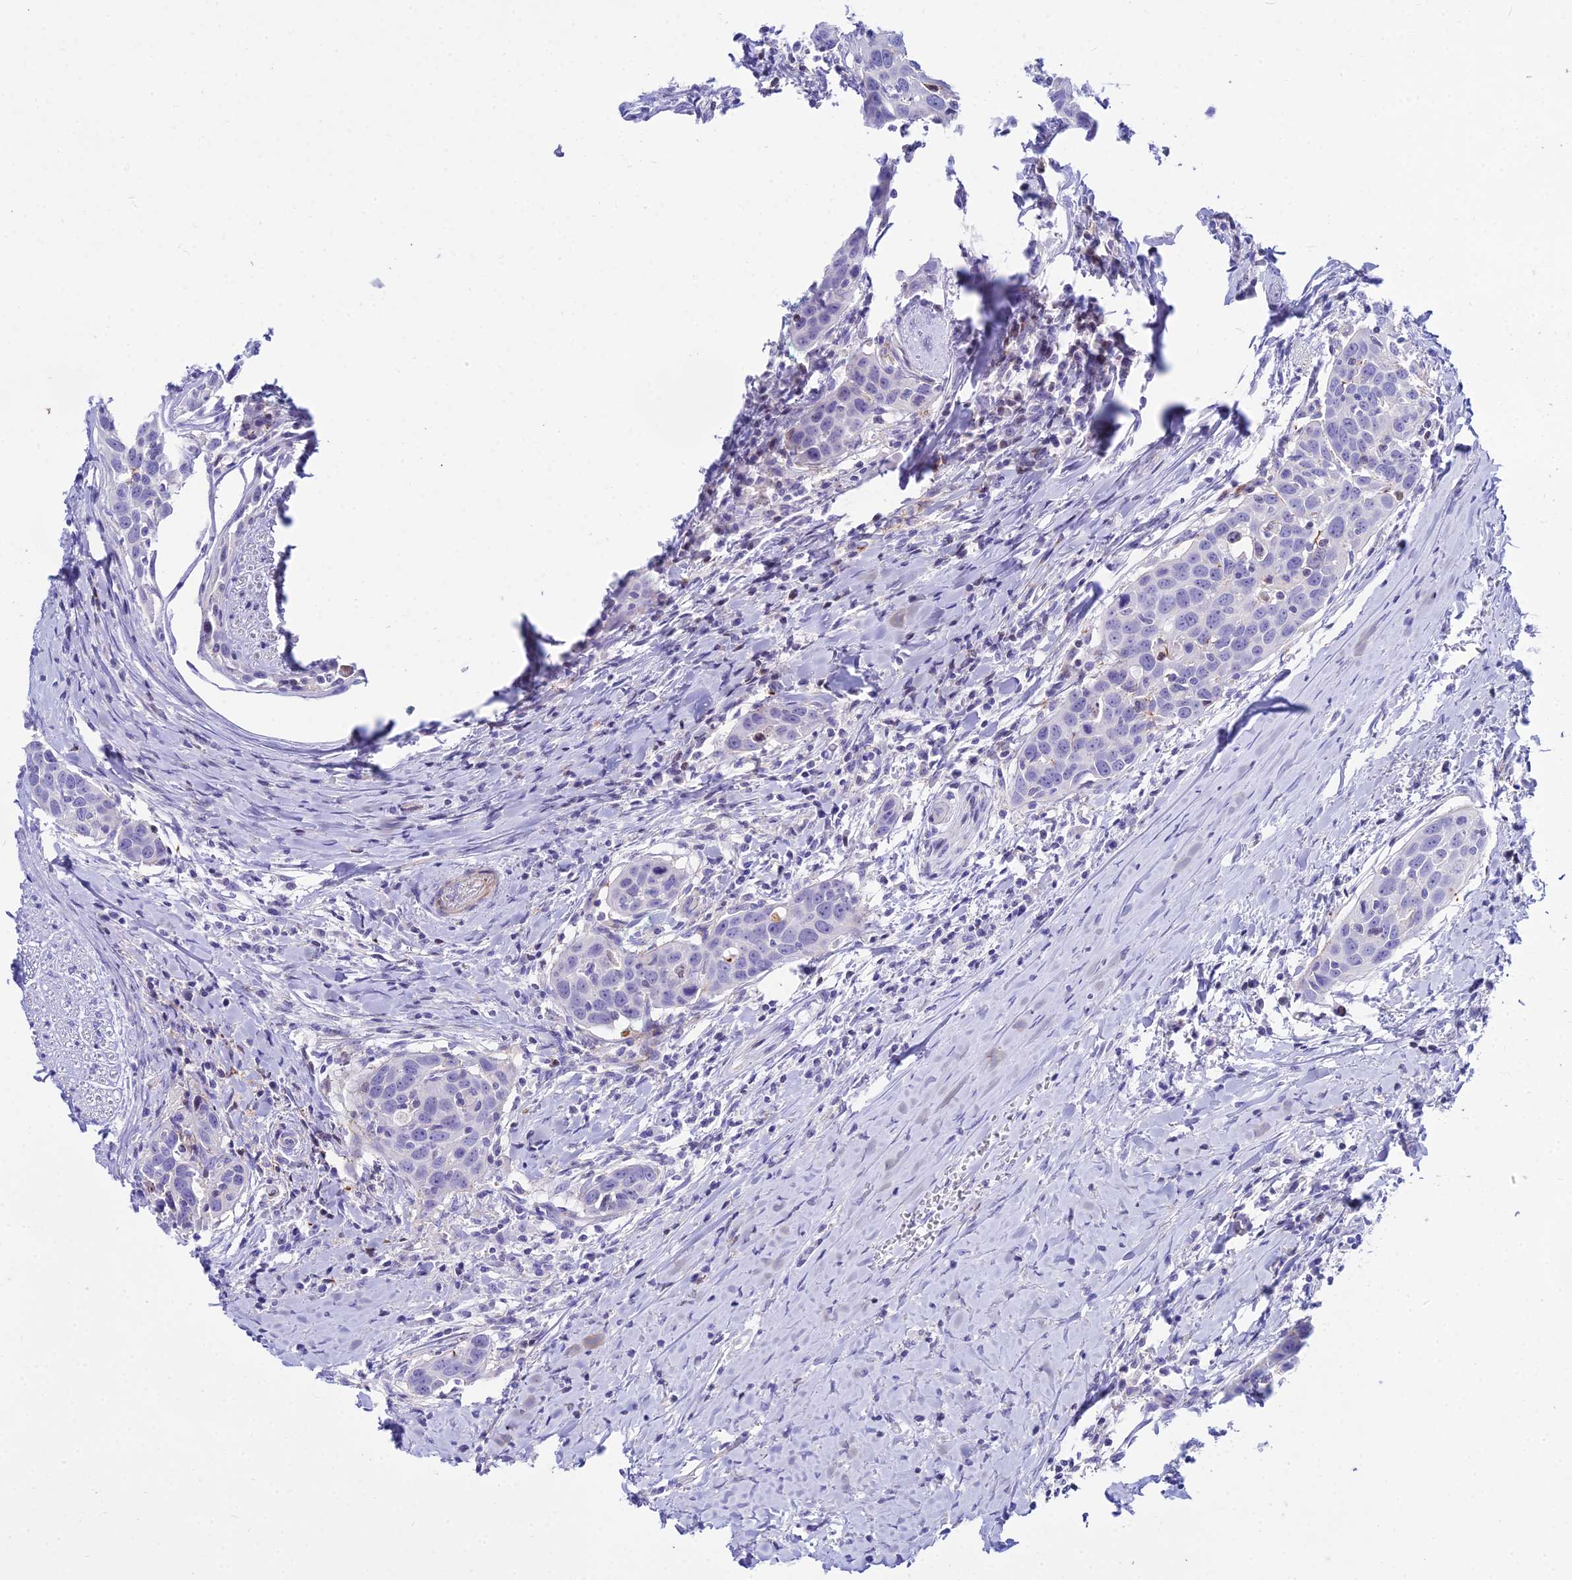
{"staining": {"intensity": "negative", "quantity": "none", "location": "none"}, "tissue": "head and neck cancer", "cell_type": "Tumor cells", "image_type": "cancer", "snomed": [{"axis": "morphology", "description": "Squamous cell carcinoma, NOS"}, {"axis": "topography", "description": "Oral tissue"}, {"axis": "topography", "description": "Head-Neck"}], "caption": "High power microscopy histopathology image of an immunohistochemistry image of squamous cell carcinoma (head and neck), revealing no significant staining in tumor cells. Nuclei are stained in blue.", "gene": "DLX1", "patient": {"sex": "female", "age": 50}}